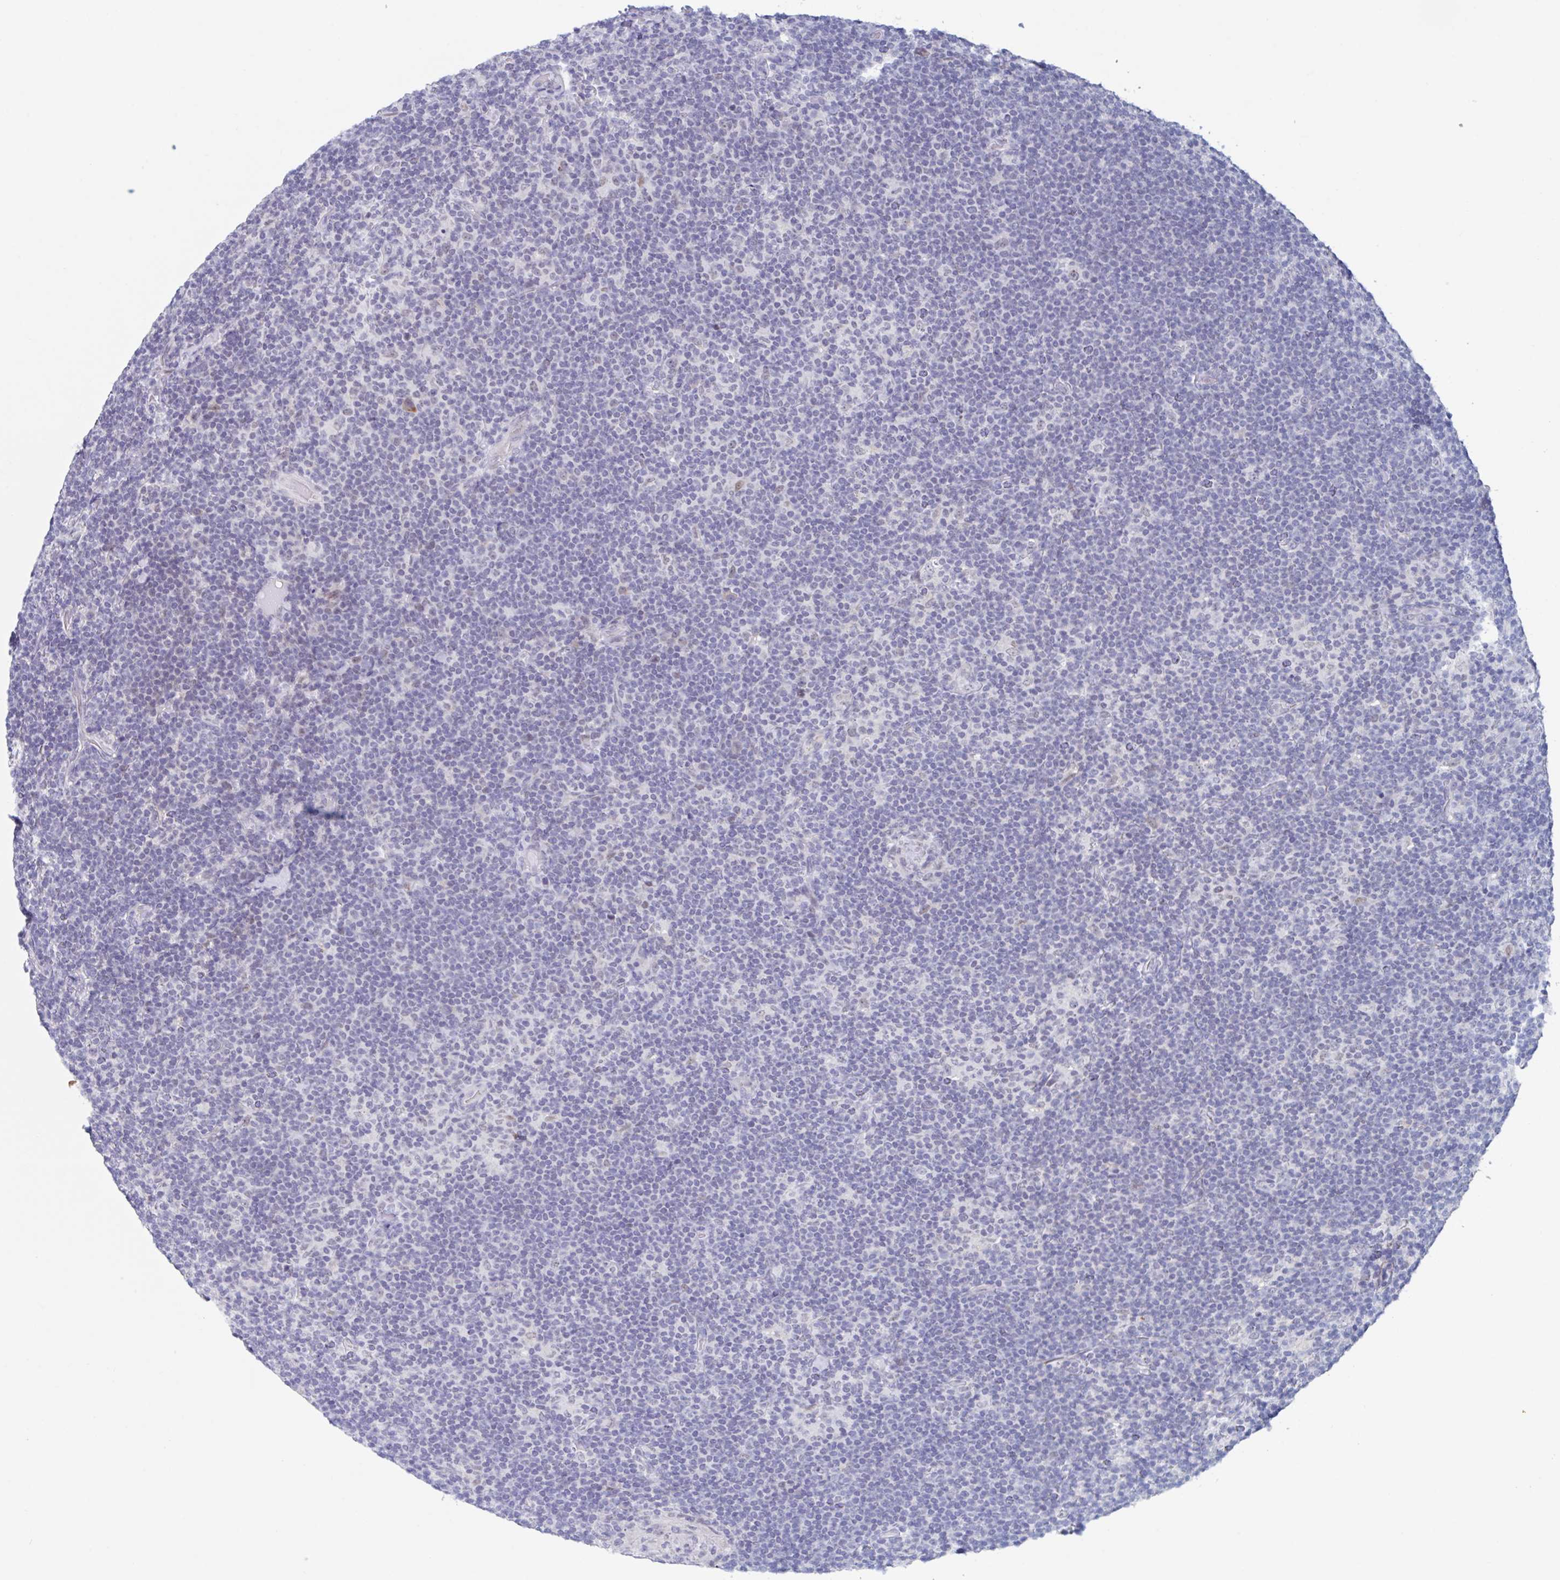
{"staining": {"intensity": "negative", "quantity": "none", "location": "none"}, "tissue": "lymphoma", "cell_type": "Tumor cells", "image_type": "cancer", "snomed": [{"axis": "morphology", "description": "Hodgkin's disease, NOS"}, {"axis": "topography", "description": "Lymph node"}], "caption": "Protein analysis of lymphoma reveals no significant expression in tumor cells.", "gene": "KDM4D", "patient": {"sex": "female", "age": 57}}